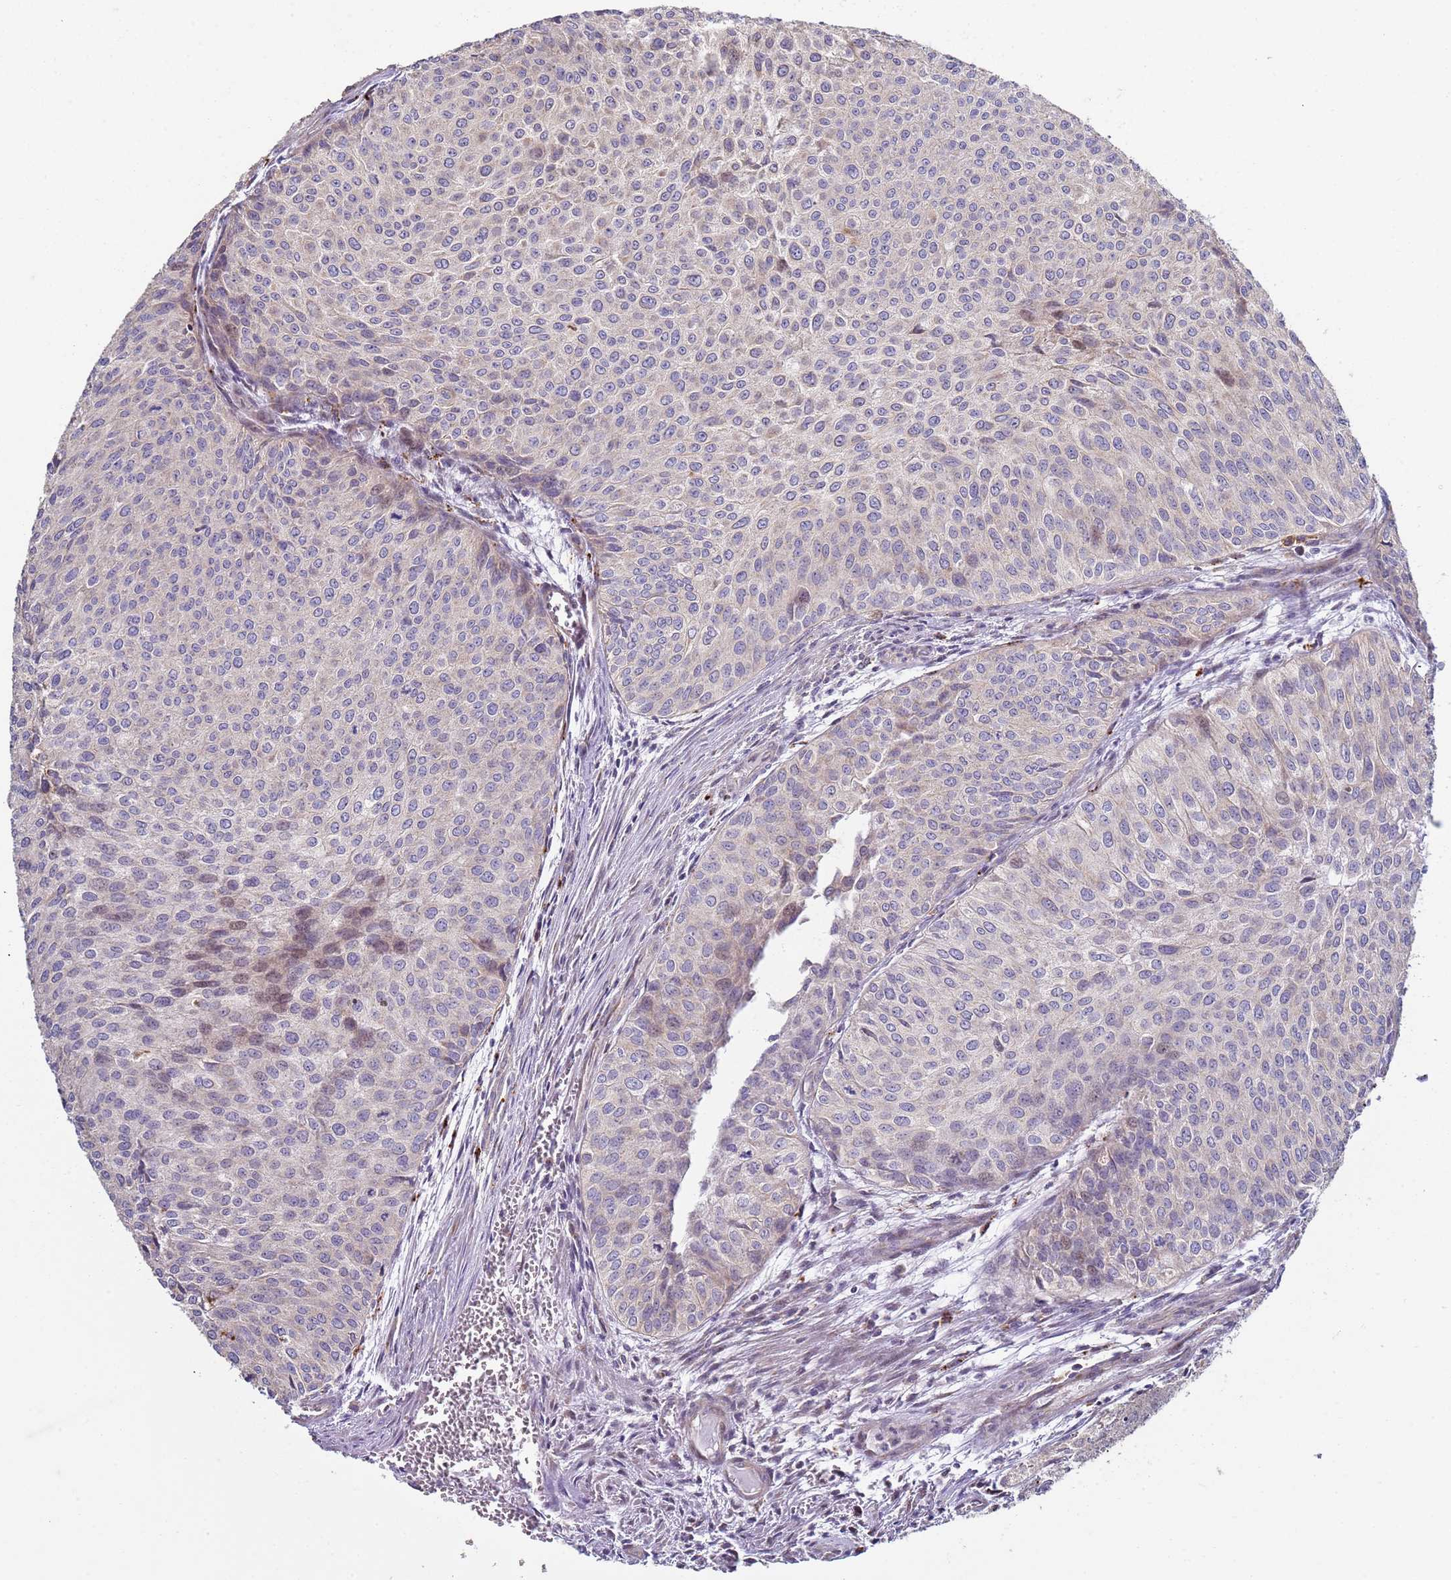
{"staining": {"intensity": "negative", "quantity": "none", "location": "none"}, "tissue": "urothelial cancer", "cell_type": "Tumor cells", "image_type": "cancer", "snomed": [{"axis": "morphology", "description": "Urothelial carcinoma, Low grade"}, {"axis": "topography", "description": "Urinary bladder"}], "caption": "Protein analysis of low-grade urothelial carcinoma shows no significant expression in tumor cells.", "gene": "DIP2B", "patient": {"sex": "male", "age": 84}}